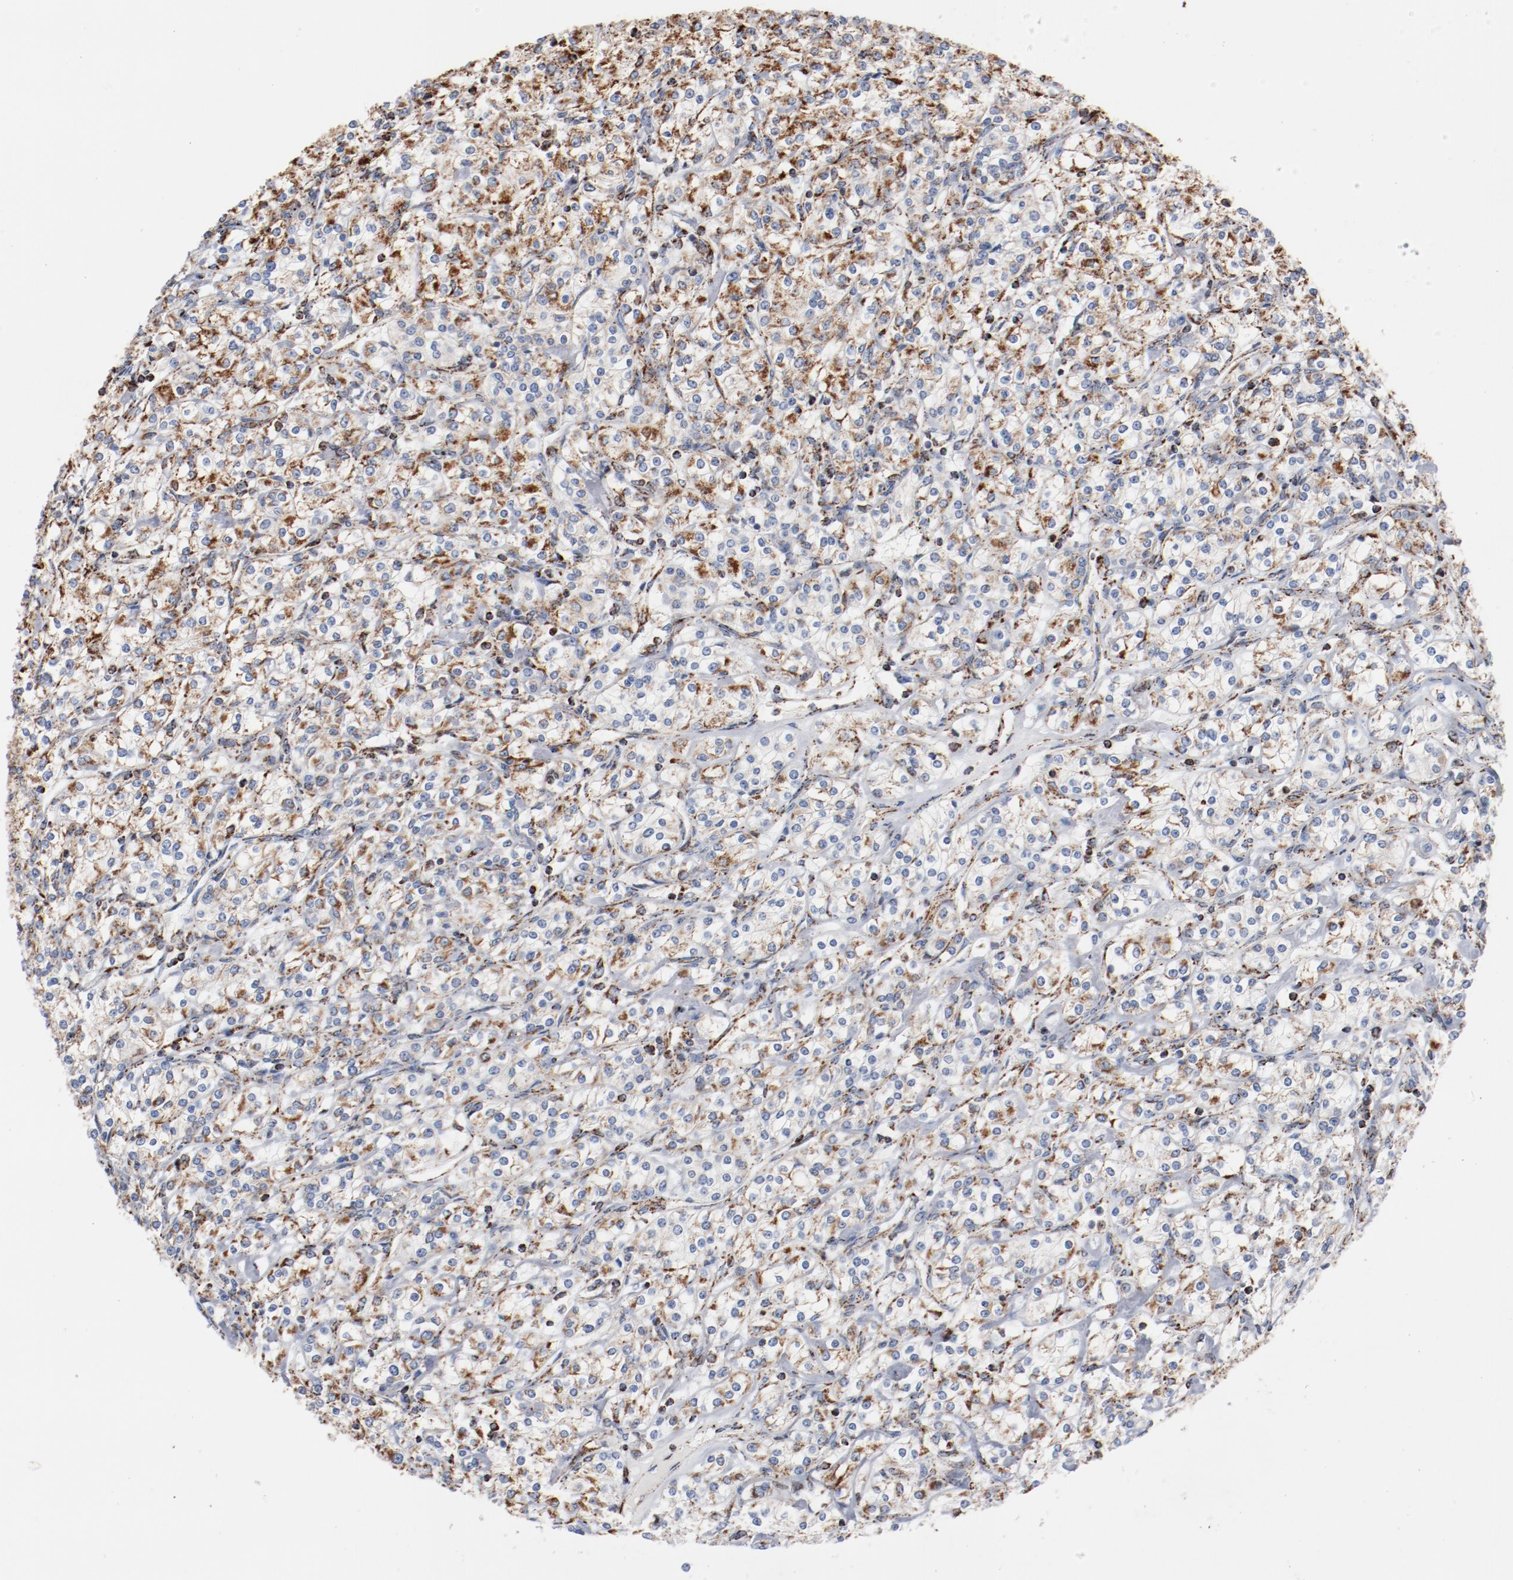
{"staining": {"intensity": "weak", "quantity": ">75%", "location": "cytoplasmic/membranous"}, "tissue": "renal cancer", "cell_type": "Tumor cells", "image_type": "cancer", "snomed": [{"axis": "morphology", "description": "Adenocarcinoma, NOS"}, {"axis": "topography", "description": "Kidney"}], "caption": "Immunohistochemical staining of human renal cancer exhibits weak cytoplasmic/membranous protein staining in about >75% of tumor cells.", "gene": "NDUFS4", "patient": {"sex": "male", "age": 77}}